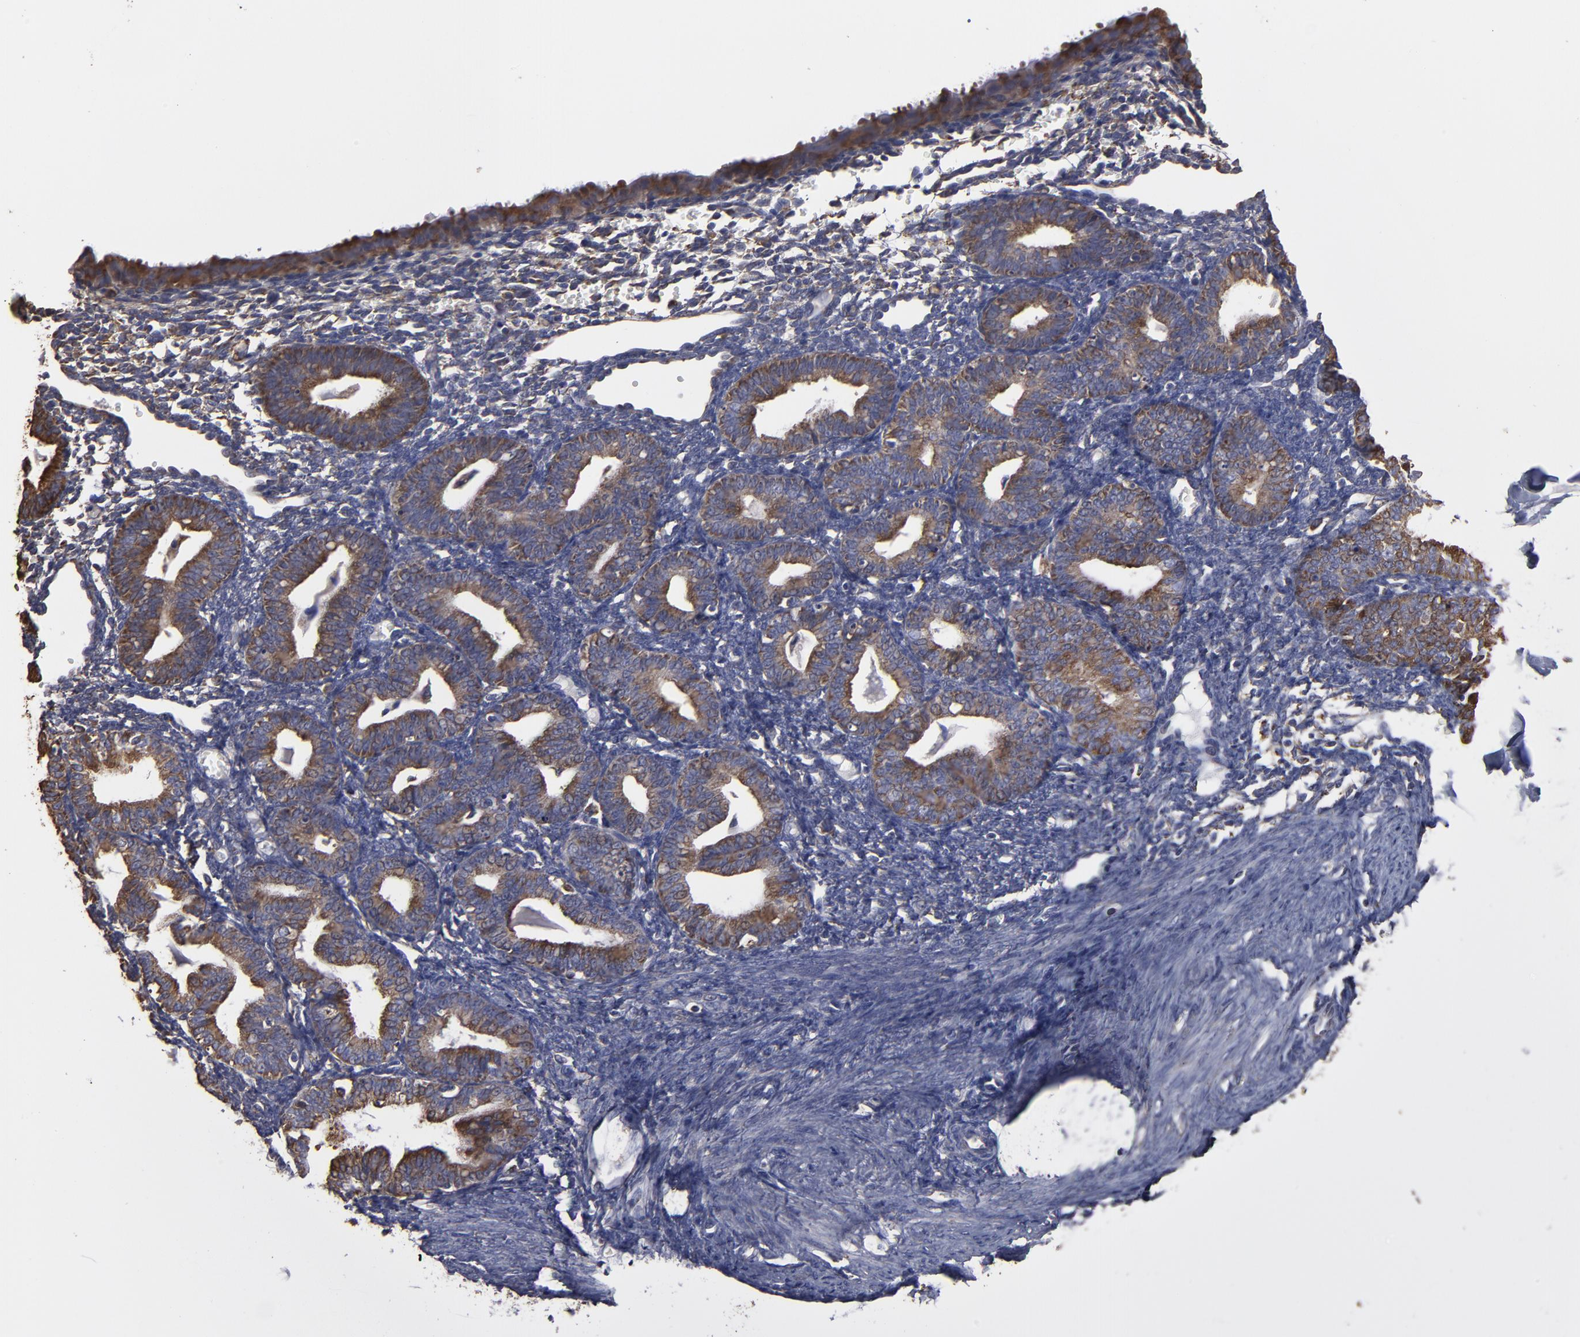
{"staining": {"intensity": "negative", "quantity": "none", "location": "none"}, "tissue": "endometrium", "cell_type": "Cells in endometrial stroma", "image_type": "normal", "snomed": [{"axis": "morphology", "description": "Normal tissue, NOS"}, {"axis": "topography", "description": "Endometrium"}], "caption": "This is a image of IHC staining of normal endometrium, which shows no staining in cells in endometrial stroma.", "gene": "SND1", "patient": {"sex": "female", "age": 61}}